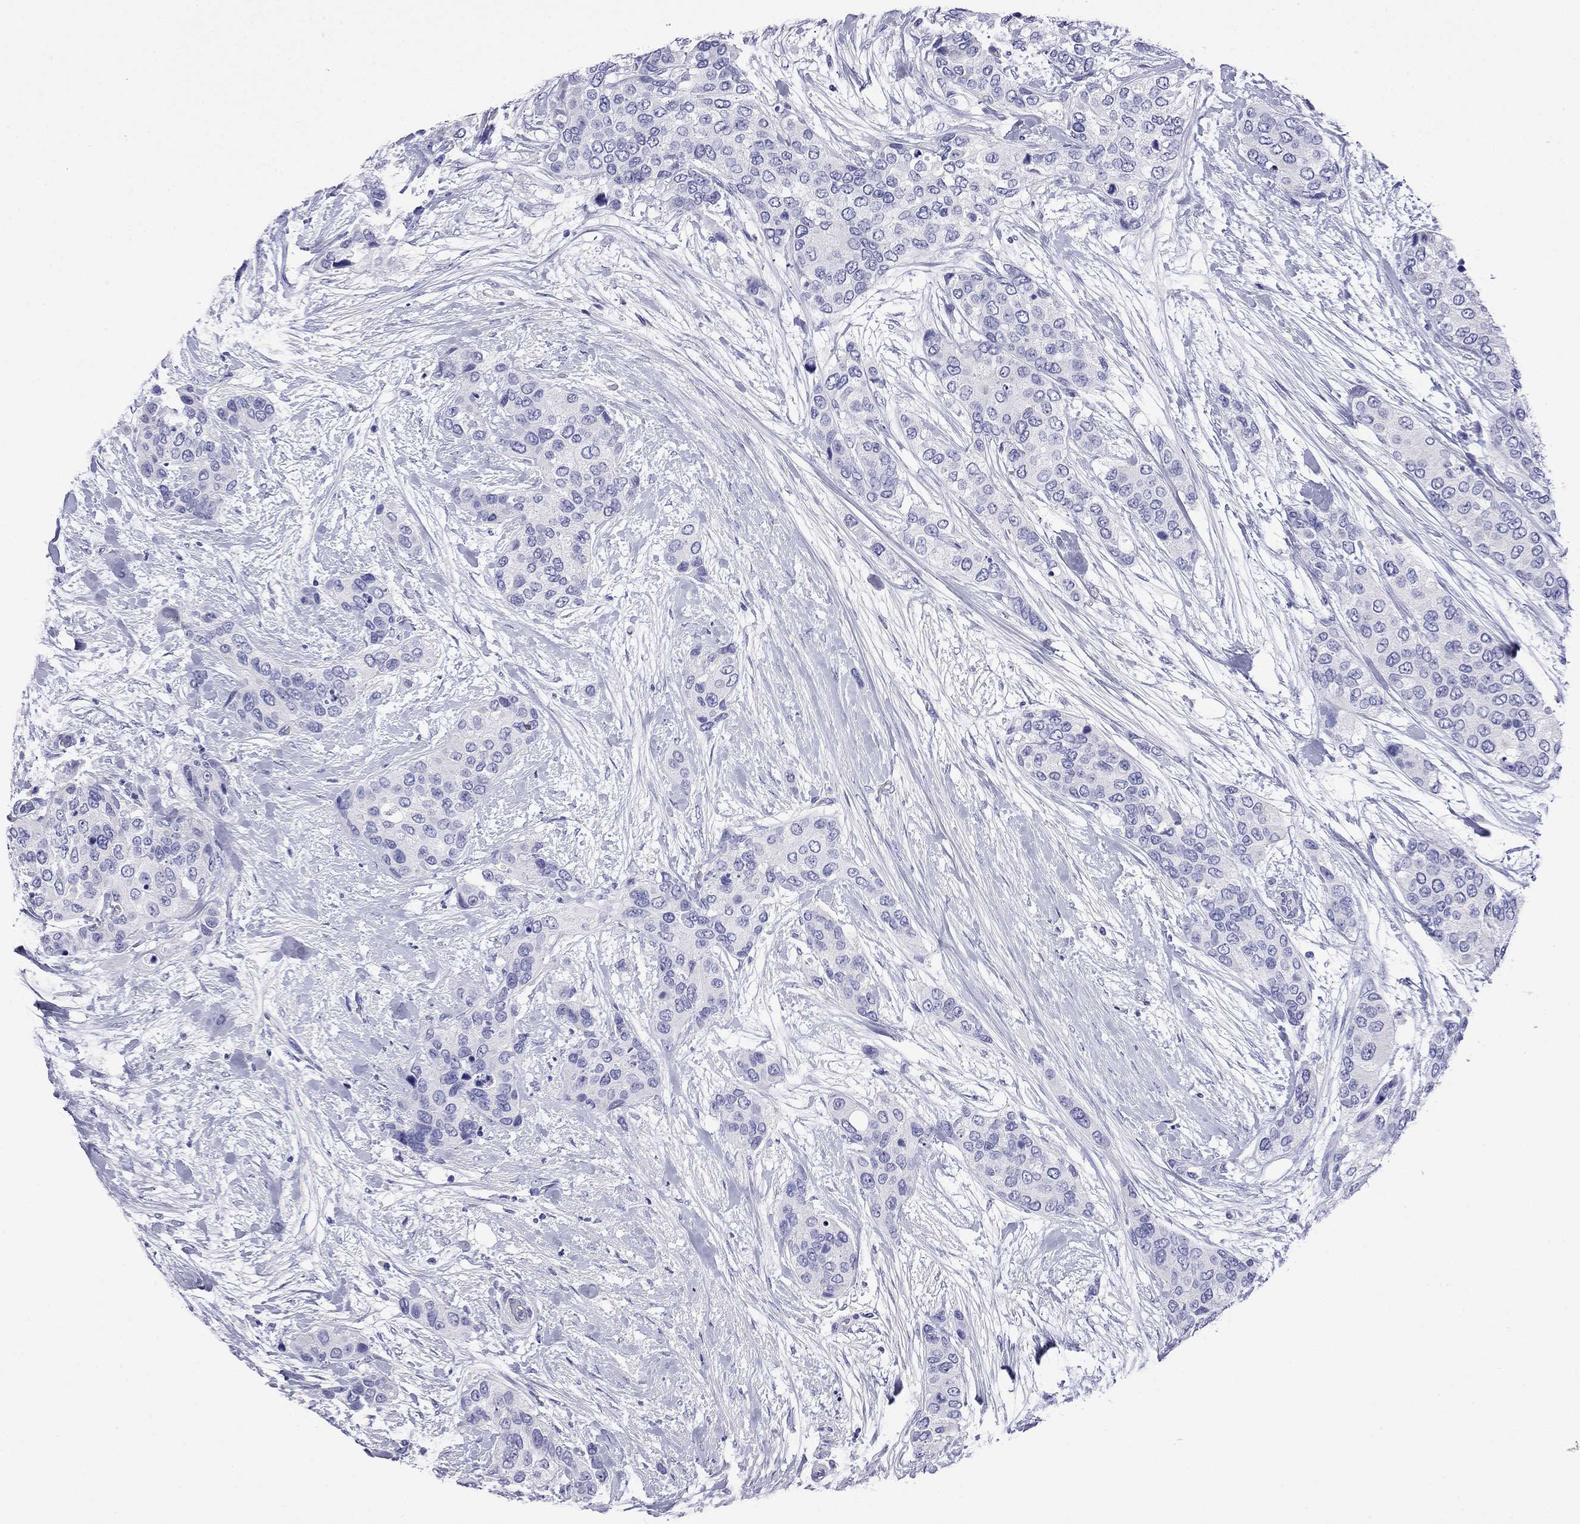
{"staining": {"intensity": "negative", "quantity": "none", "location": "none"}, "tissue": "urothelial cancer", "cell_type": "Tumor cells", "image_type": "cancer", "snomed": [{"axis": "morphology", "description": "Urothelial carcinoma, High grade"}, {"axis": "topography", "description": "Urinary bladder"}], "caption": "A histopathology image of urothelial cancer stained for a protein reveals no brown staining in tumor cells.", "gene": "FIGLA", "patient": {"sex": "male", "age": 77}}